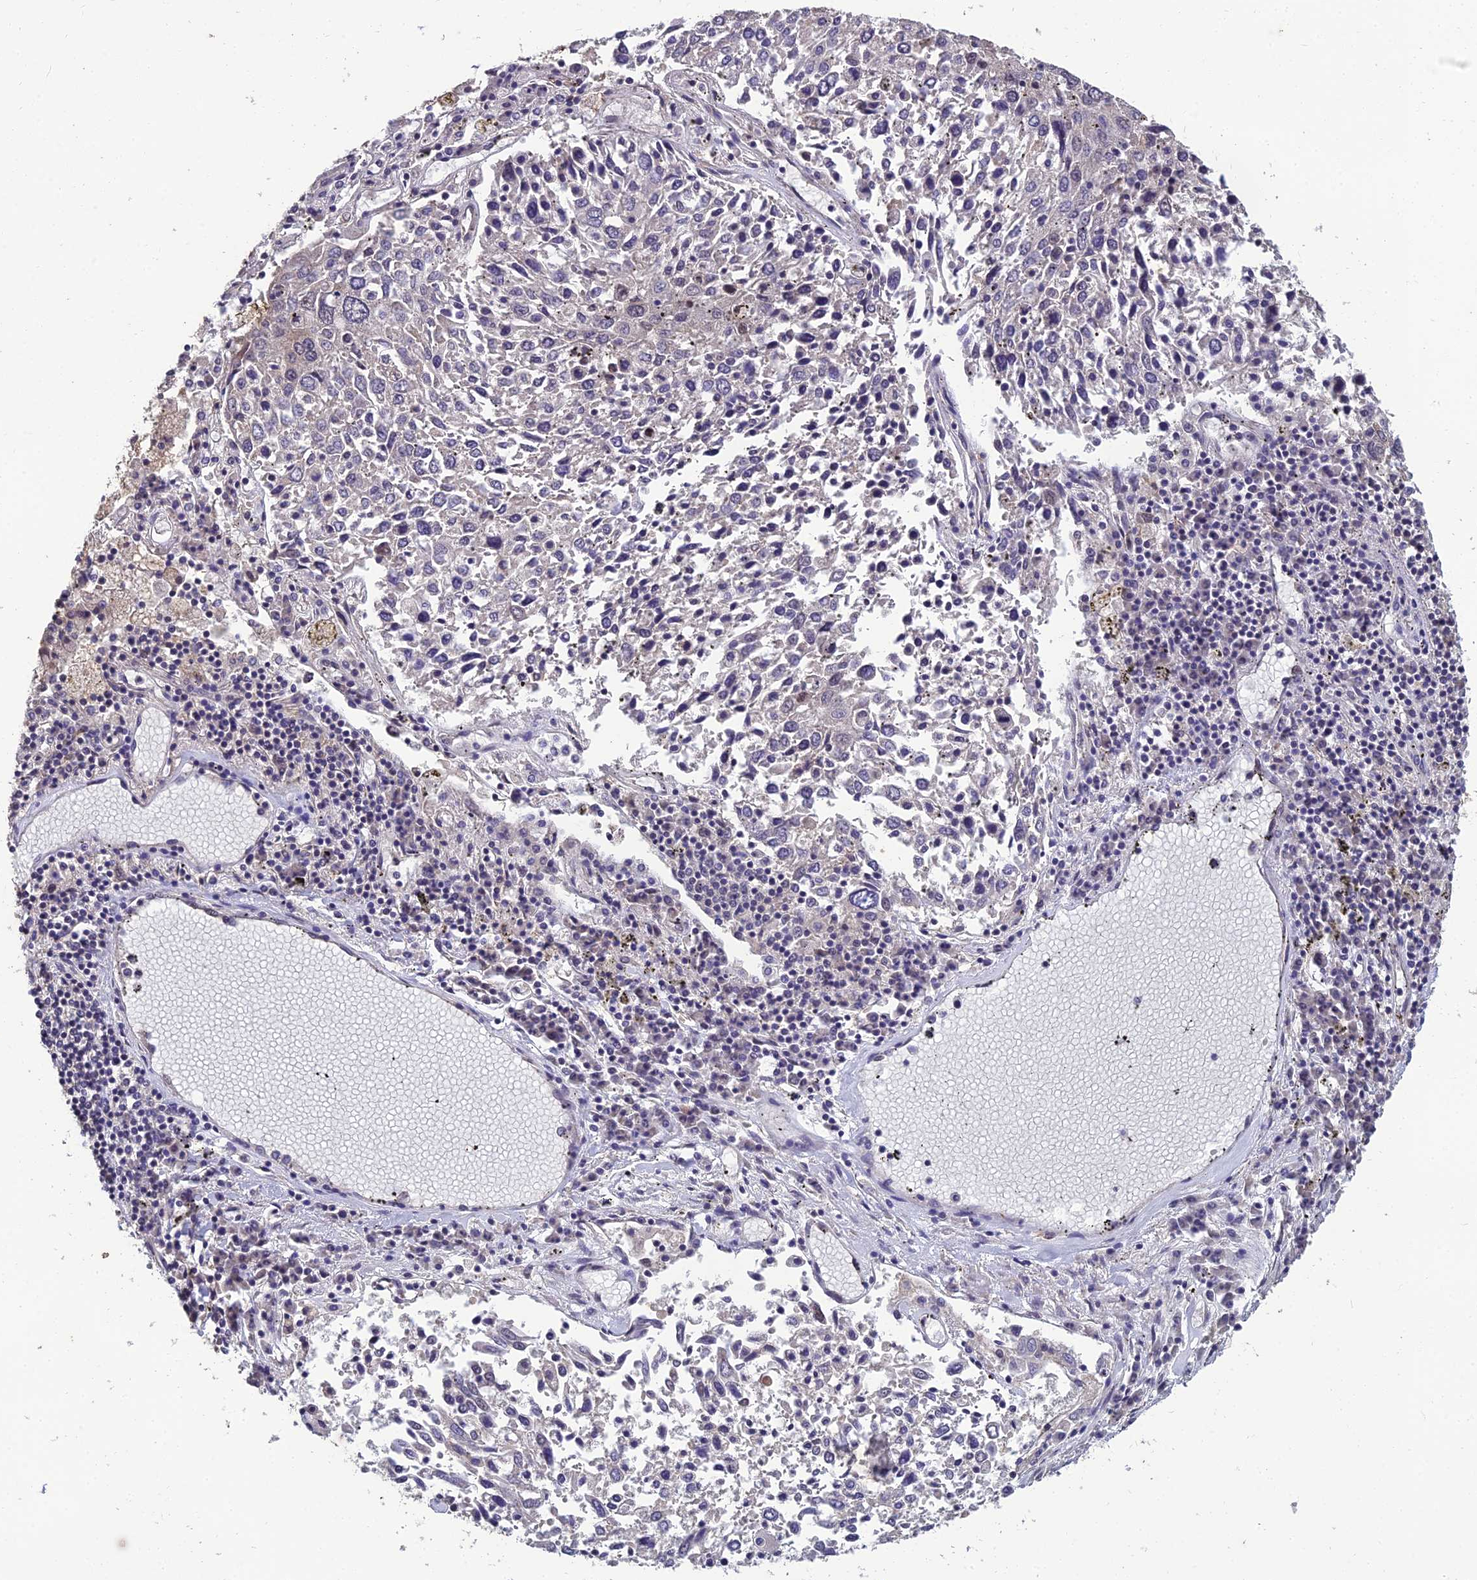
{"staining": {"intensity": "negative", "quantity": "none", "location": "none"}, "tissue": "lung cancer", "cell_type": "Tumor cells", "image_type": "cancer", "snomed": [{"axis": "morphology", "description": "Squamous cell carcinoma, NOS"}, {"axis": "topography", "description": "Lung"}], "caption": "IHC histopathology image of squamous cell carcinoma (lung) stained for a protein (brown), which reveals no expression in tumor cells.", "gene": "GRWD1", "patient": {"sex": "male", "age": 65}}